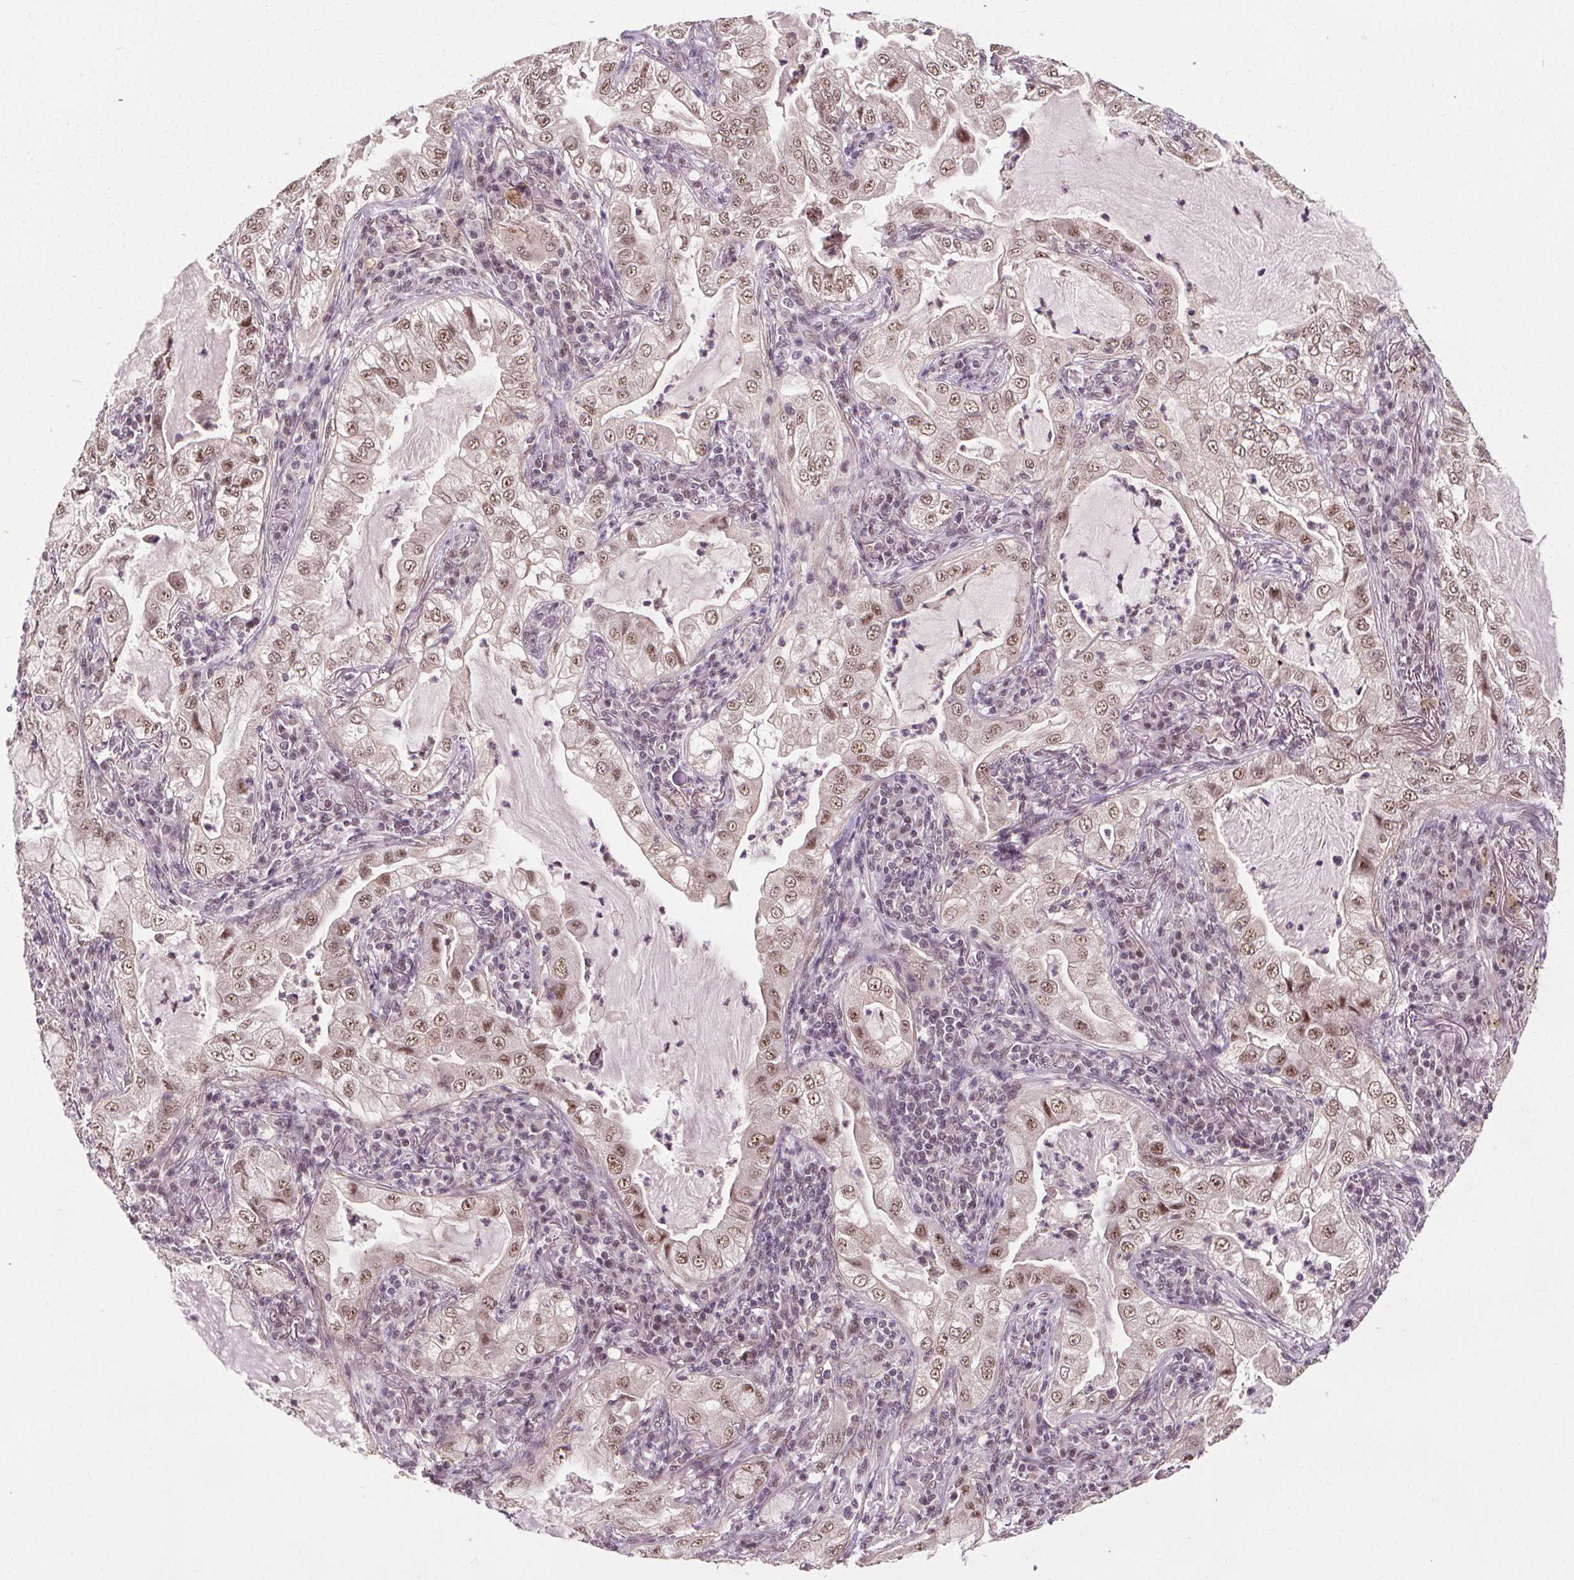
{"staining": {"intensity": "moderate", "quantity": ">75%", "location": "nuclear"}, "tissue": "lung cancer", "cell_type": "Tumor cells", "image_type": "cancer", "snomed": [{"axis": "morphology", "description": "Adenocarcinoma, NOS"}, {"axis": "topography", "description": "Lung"}], "caption": "This is an image of IHC staining of lung adenocarcinoma, which shows moderate positivity in the nuclear of tumor cells.", "gene": "MED6", "patient": {"sex": "female", "age": 73}}